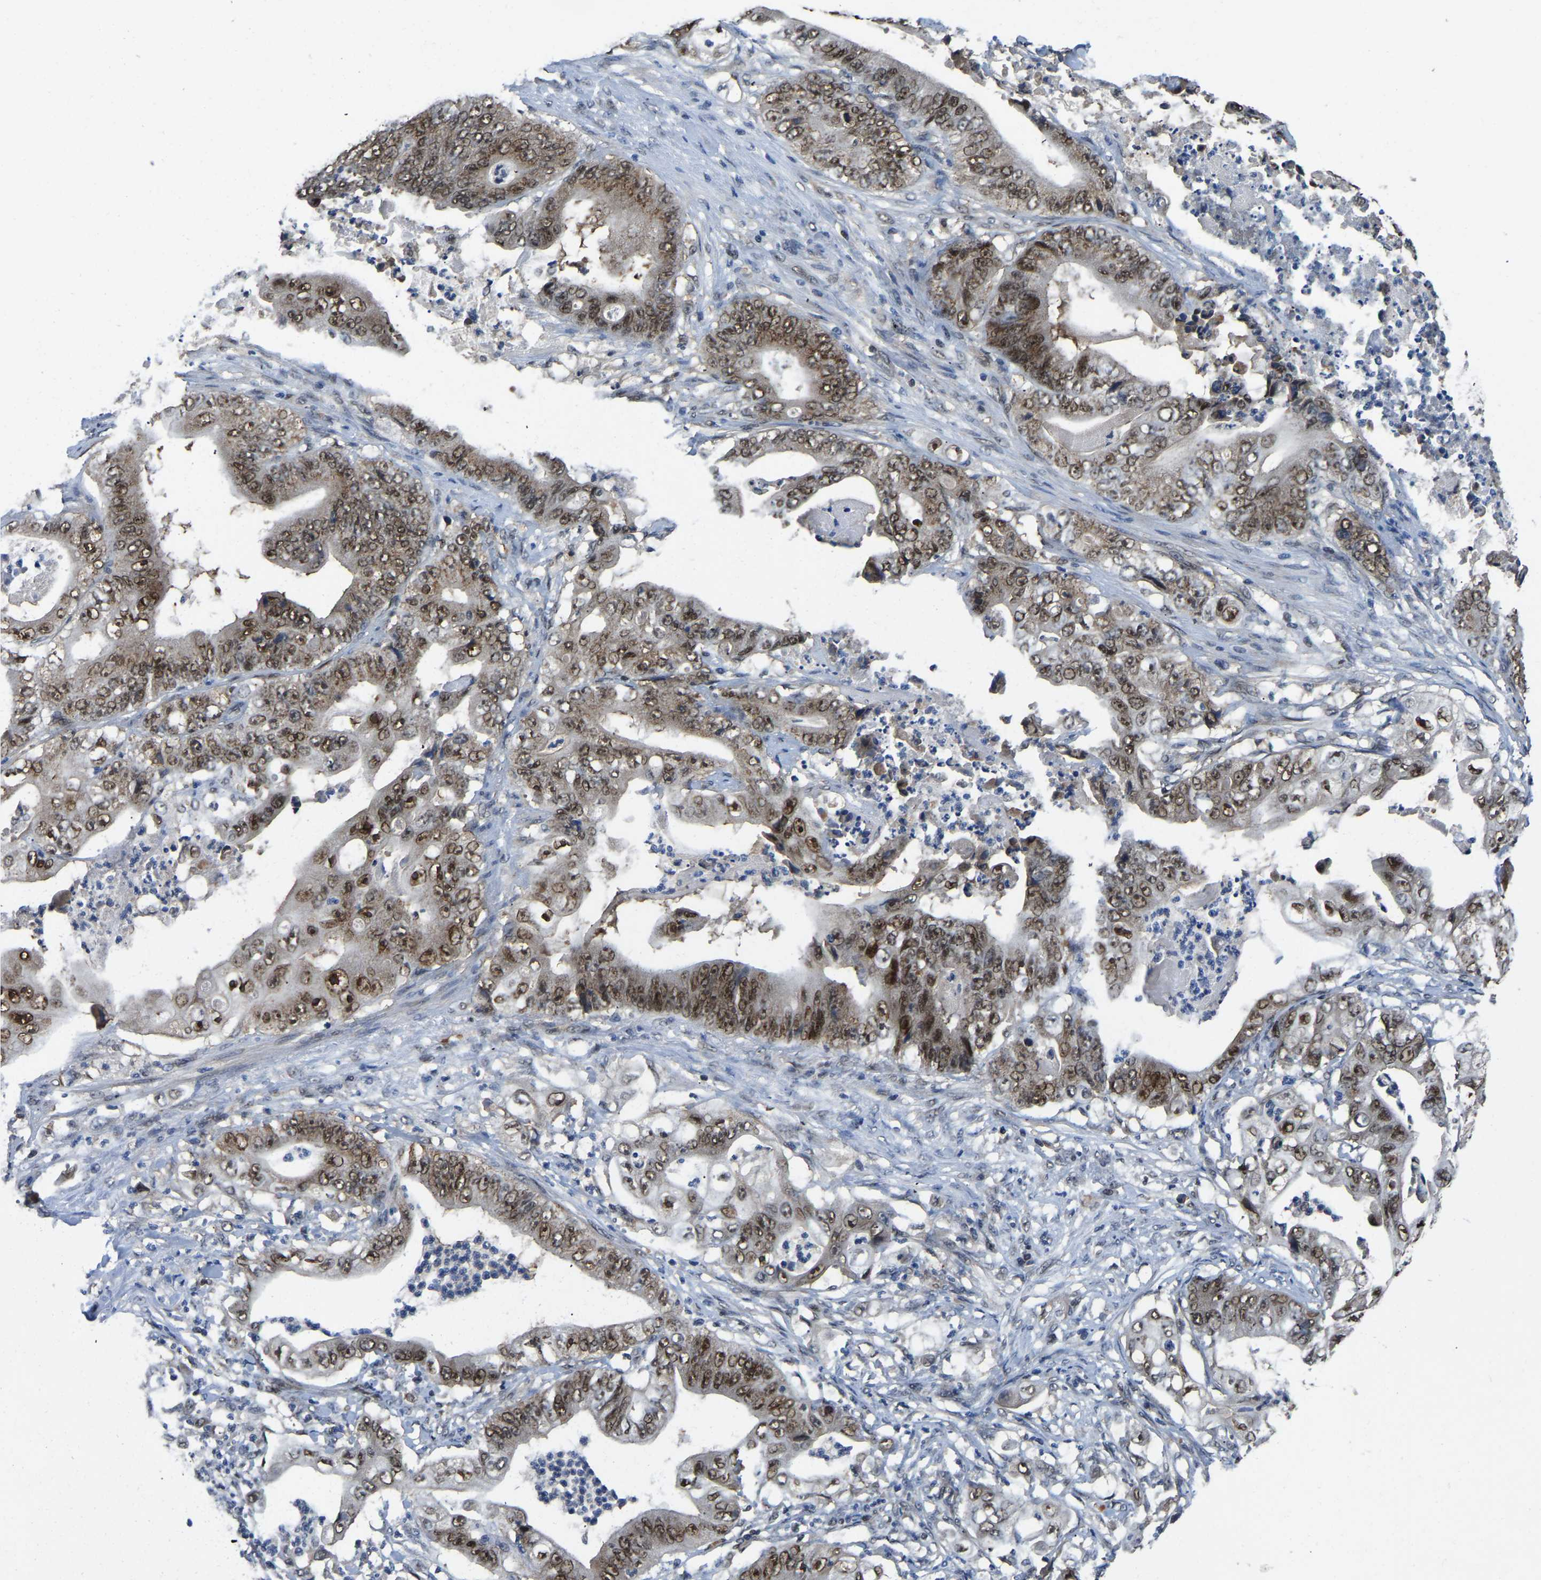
{"staining": {"intensity": "moderate", "quantity": ">75%", "location": "cytoplasmic/membranous,nuclear"}, "tissue": "stomach cancer", "cell_type": "Tumor cells", "image_type": "cancer", "snomed": [{"axis": "morphology", "description": "Adenocarcinoma, NOS"}, {"axis": "topography", "description": "Stomach"}], "caption": "An image showing moderate cytoplasmic/membranous and nuclear staining in about >75% of tumor cells in stomach cancer (adenocarcinoma), as visualized by brown immunohistochemical staining.", "gene": "DFFA", "patient": {"sex": "female", "age": 73}}